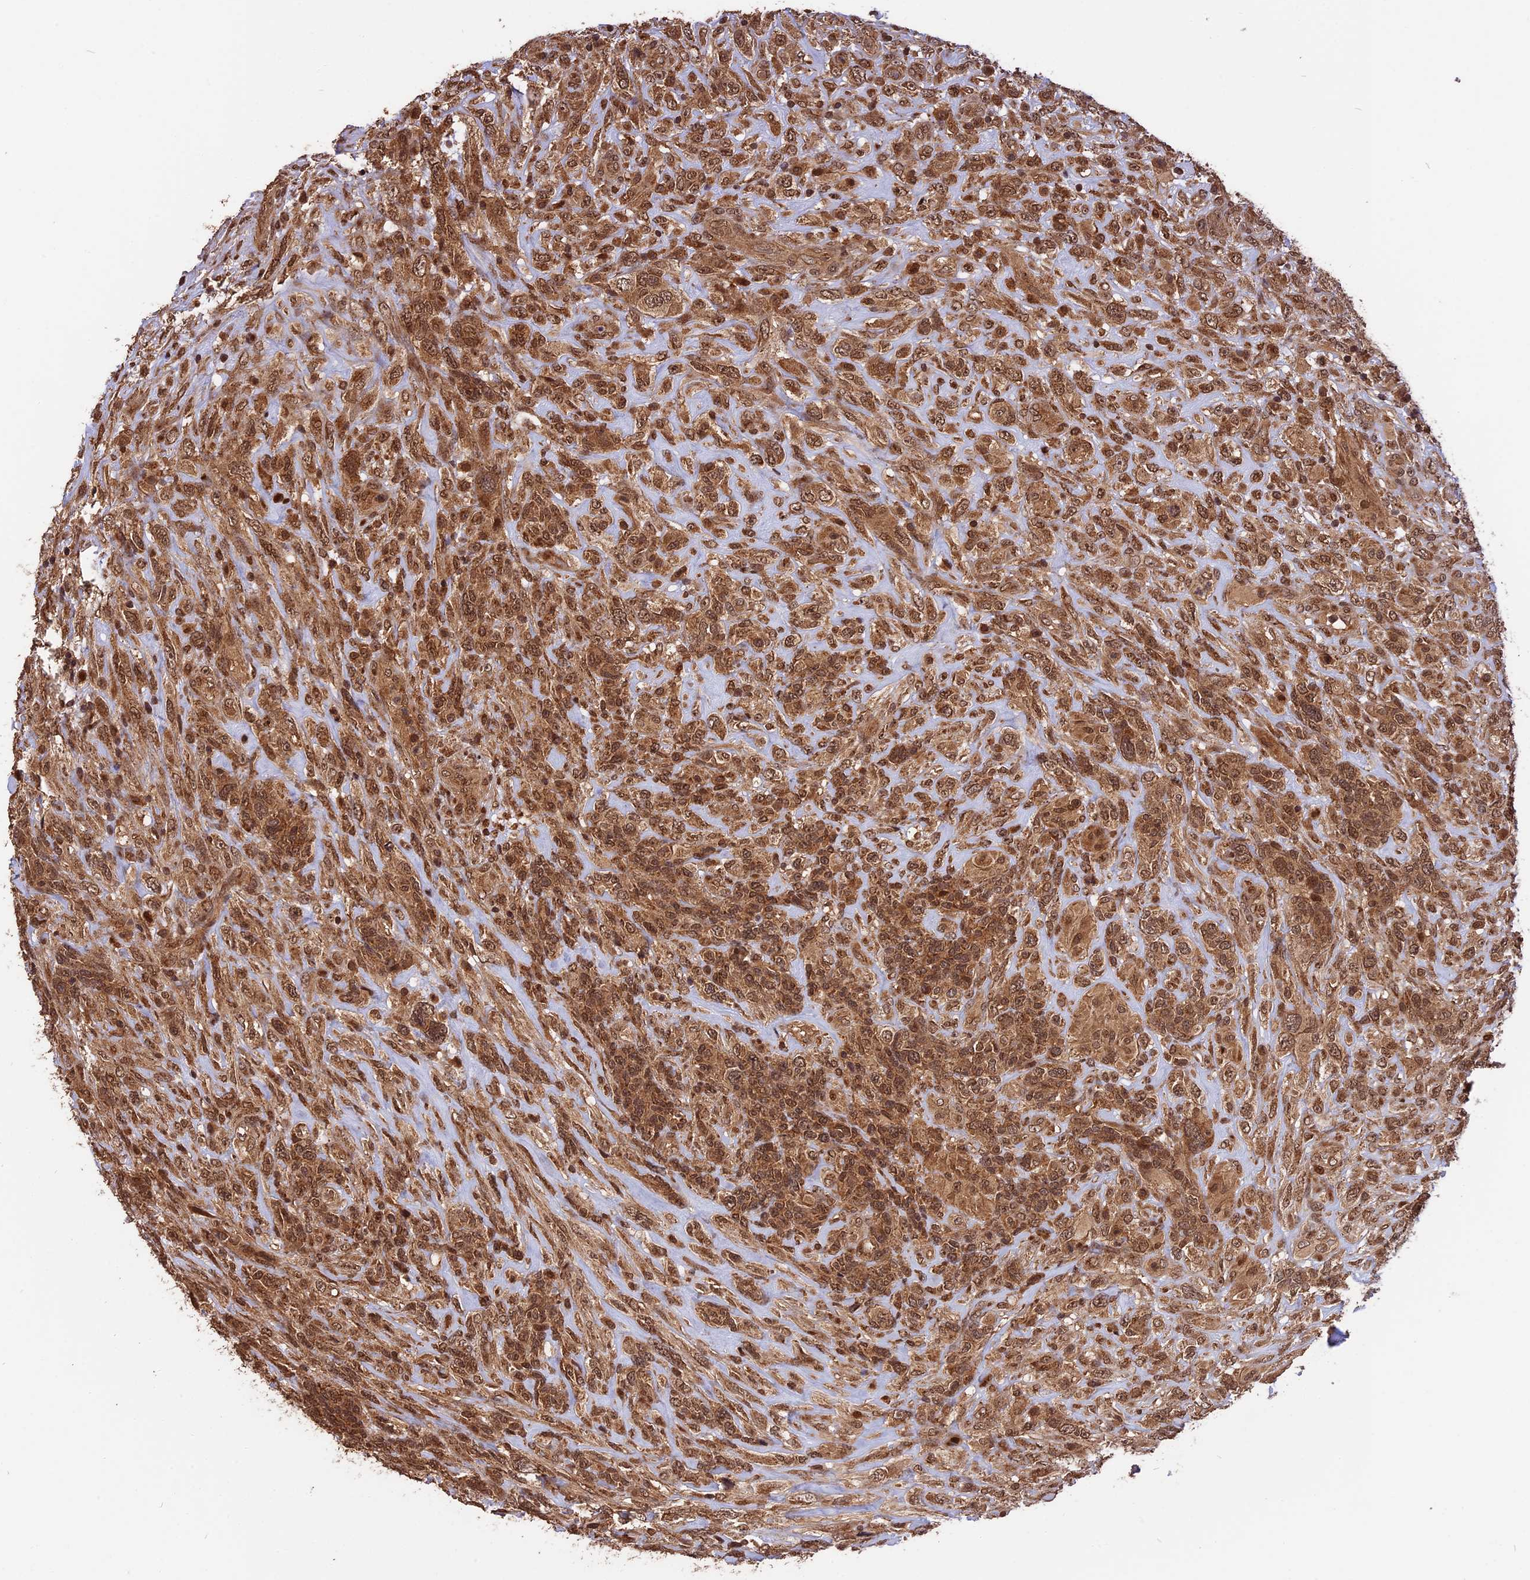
{"staining": {"intensity": "moderate", "quantity": ">75%", "location": "cytoplasmic/membranous,nuclear"}, "tissue": "glioma", "cell_type": "Tumor cells", "image_type": "cancer", "snomed": [{"axis": "morphology", "description": "Glioma, malignant, High grade"}, {"axis": "topography", "description": "Brain"}], "caption": "Immunohistochemistry (IHC) histopathology image of human malignant glioma (high-grade) stained for a protein (brown), which reveals medium levels of moderate cytoplasmic/membranous and nuclear staining in about >75% of tumor cells.", "gene": "ESCO1", "patient": {"sex": "male", "age": 61}}